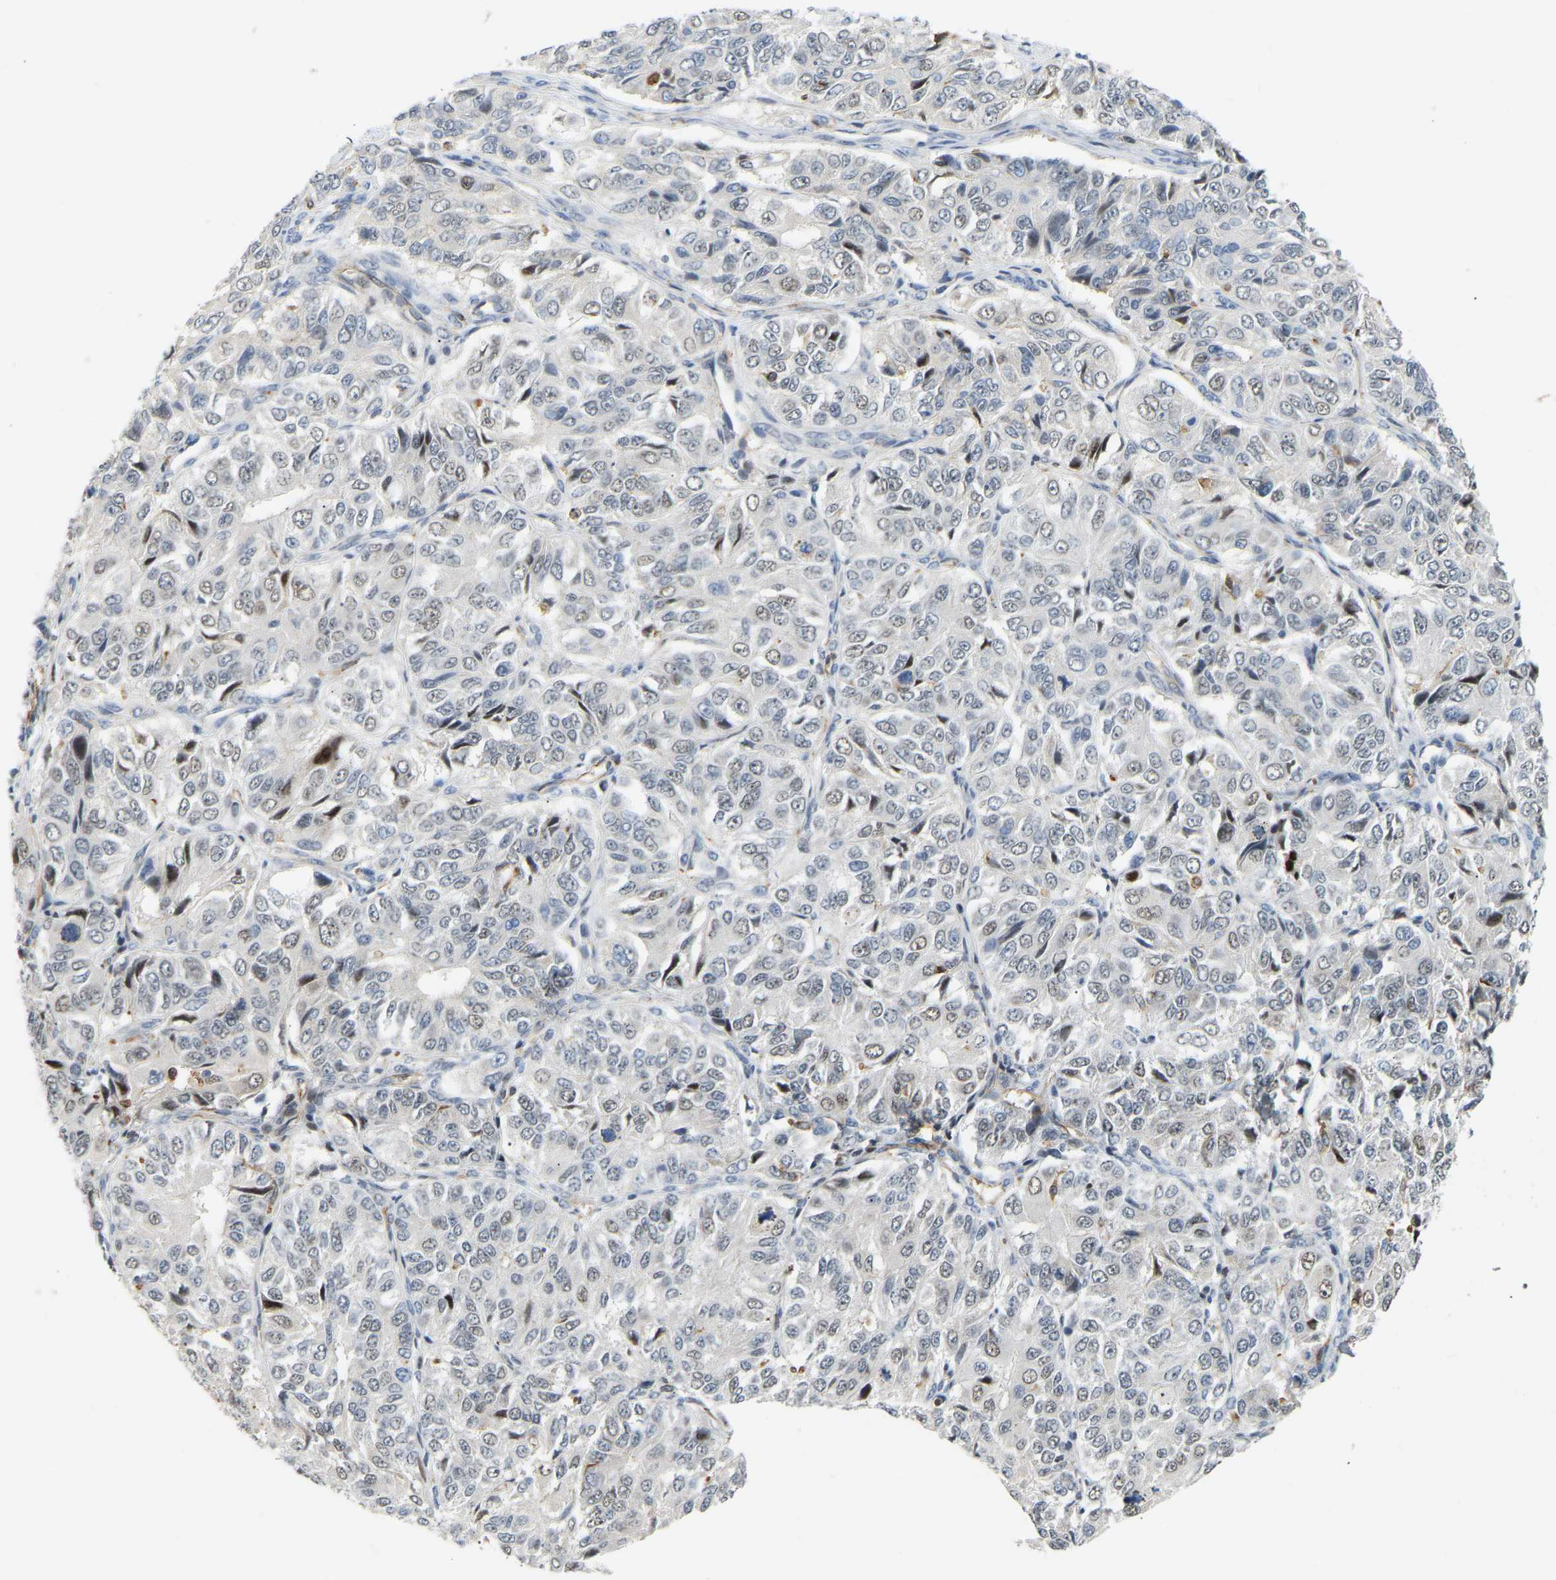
{"staining": {"intensity": "negative", "quantity": "none", "location": "none"}, "tissue": "ovarian cancer", "cell_type": "Tumor cells", "image_type": "cancer", "snomed": [{"axis": "morphology", "description": "Carcinoma, endometroid"}, {"axis": "topography", "description": "Ovary"}], "caption": "High magnification brightfield microscopy of ovarian cancer stained with DAB (brown) and counterstained with hematoxylin (blue): tumor cells show no significant positivity.", "gene": "PLCG2", "patient": {"sex": "female", "age": 51}}